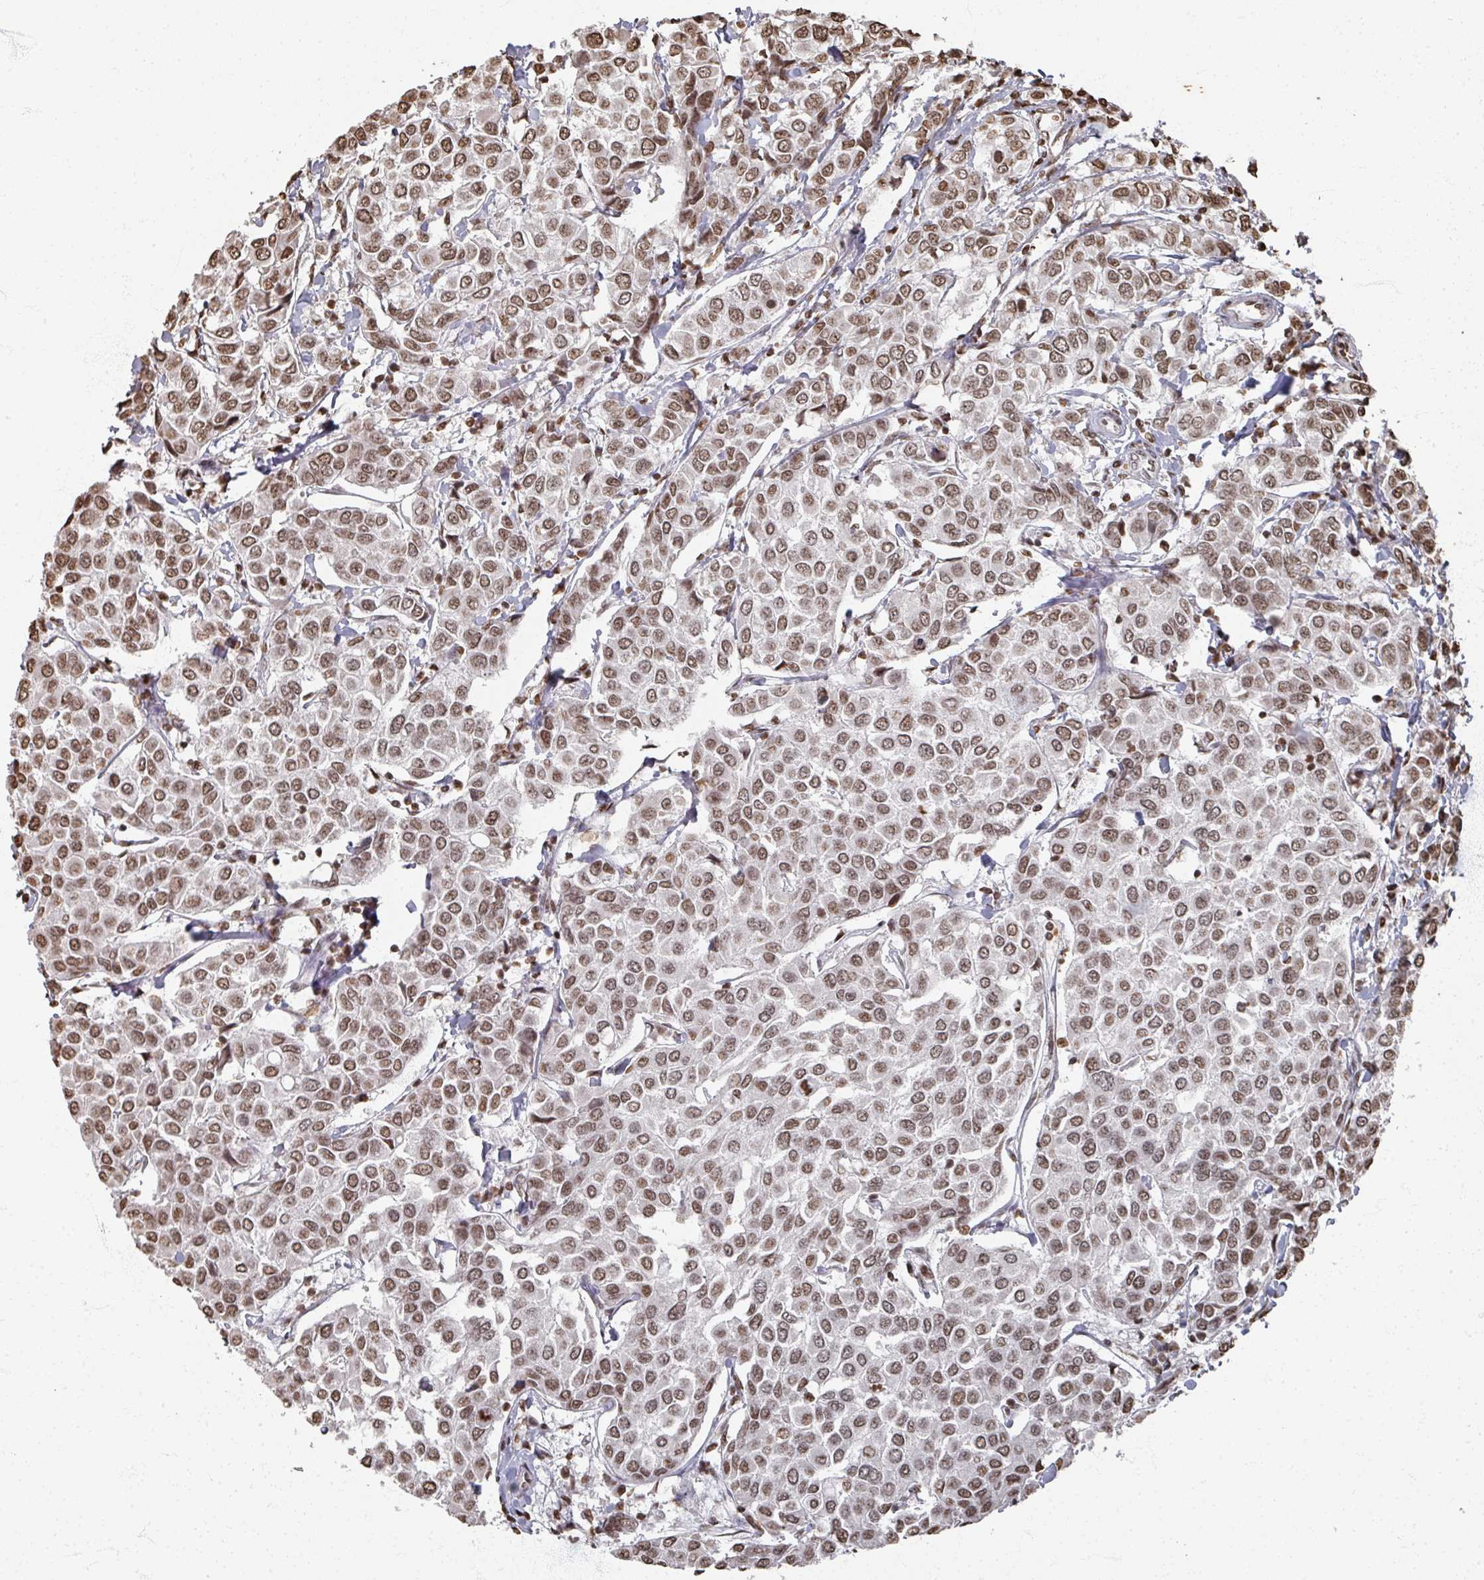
{"staining": {"intensity": "moderate", "quantity": ">75%", "location": "nuclear"}, "tissue": "breast cancer", "cell_type": "Tumor cells", "image_type": "cancer", "snomed": [{"axis": "morphology", "description": "Duct carcinoma"}, {"axis": "topography", "description": "Breast"}], "caption": "Tumor cells show medium levels of moderate nuclear positivity in about >75% of cells in human breast cancer (intraductal carcinoma).", "gene": "DCUN1D5", "patient": {"sex": "female", "age": 55}}